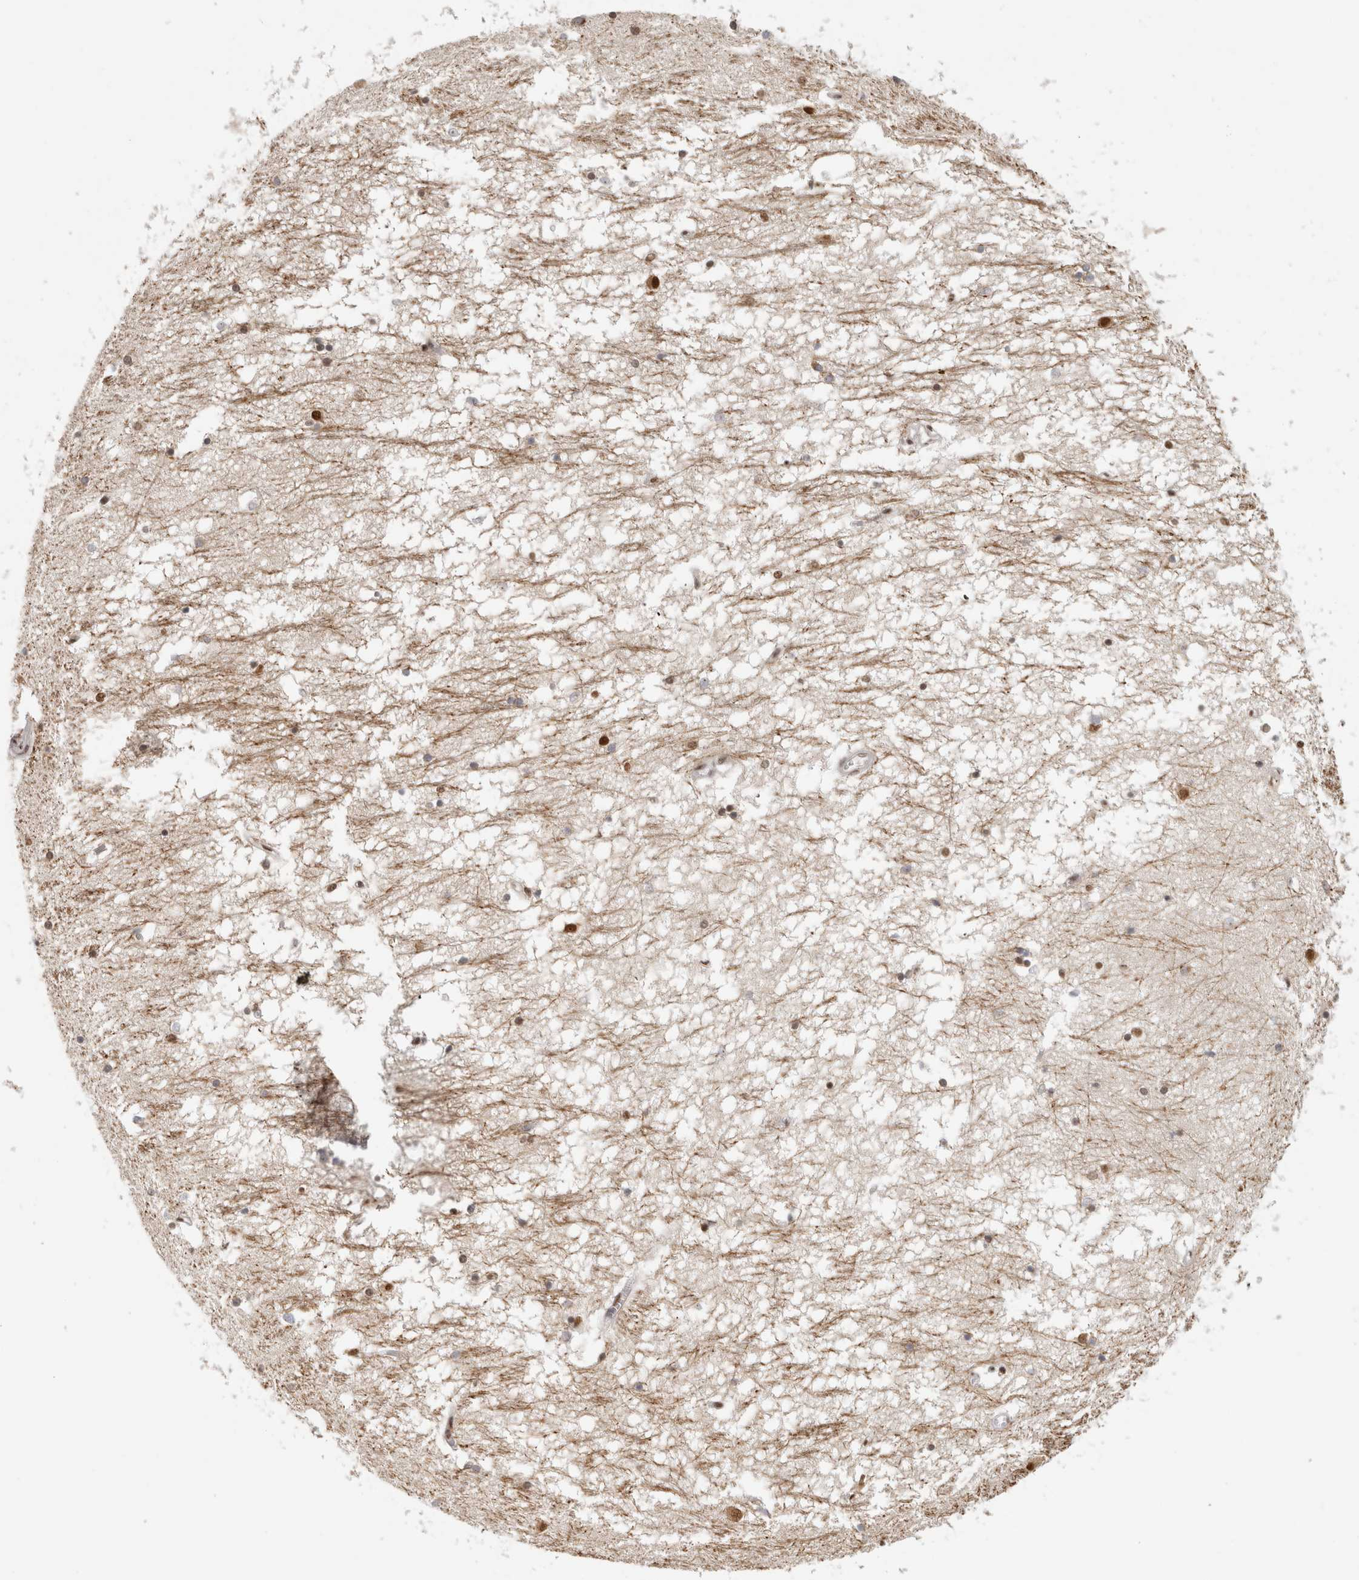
{"staining": {"intensity": "moderate", "quantity": ">75%", "location": "nuclear"}, "tissue": "hippocampus", "cell_type": "Glial cells", "image_type": "normal", "snomed": [{"axis": "morphology", "description": "Normal tissue, NOS"}, {"axis": "topography", "description": "Hippocampus"}], "caption": "Protein expression by IHC demonstrates moderate nuclear expression in approximately >75% of glial cells in normal hippocampus.", "gene": "EBNA1BP2", "patient": {"sex": "male", "age": 70}}